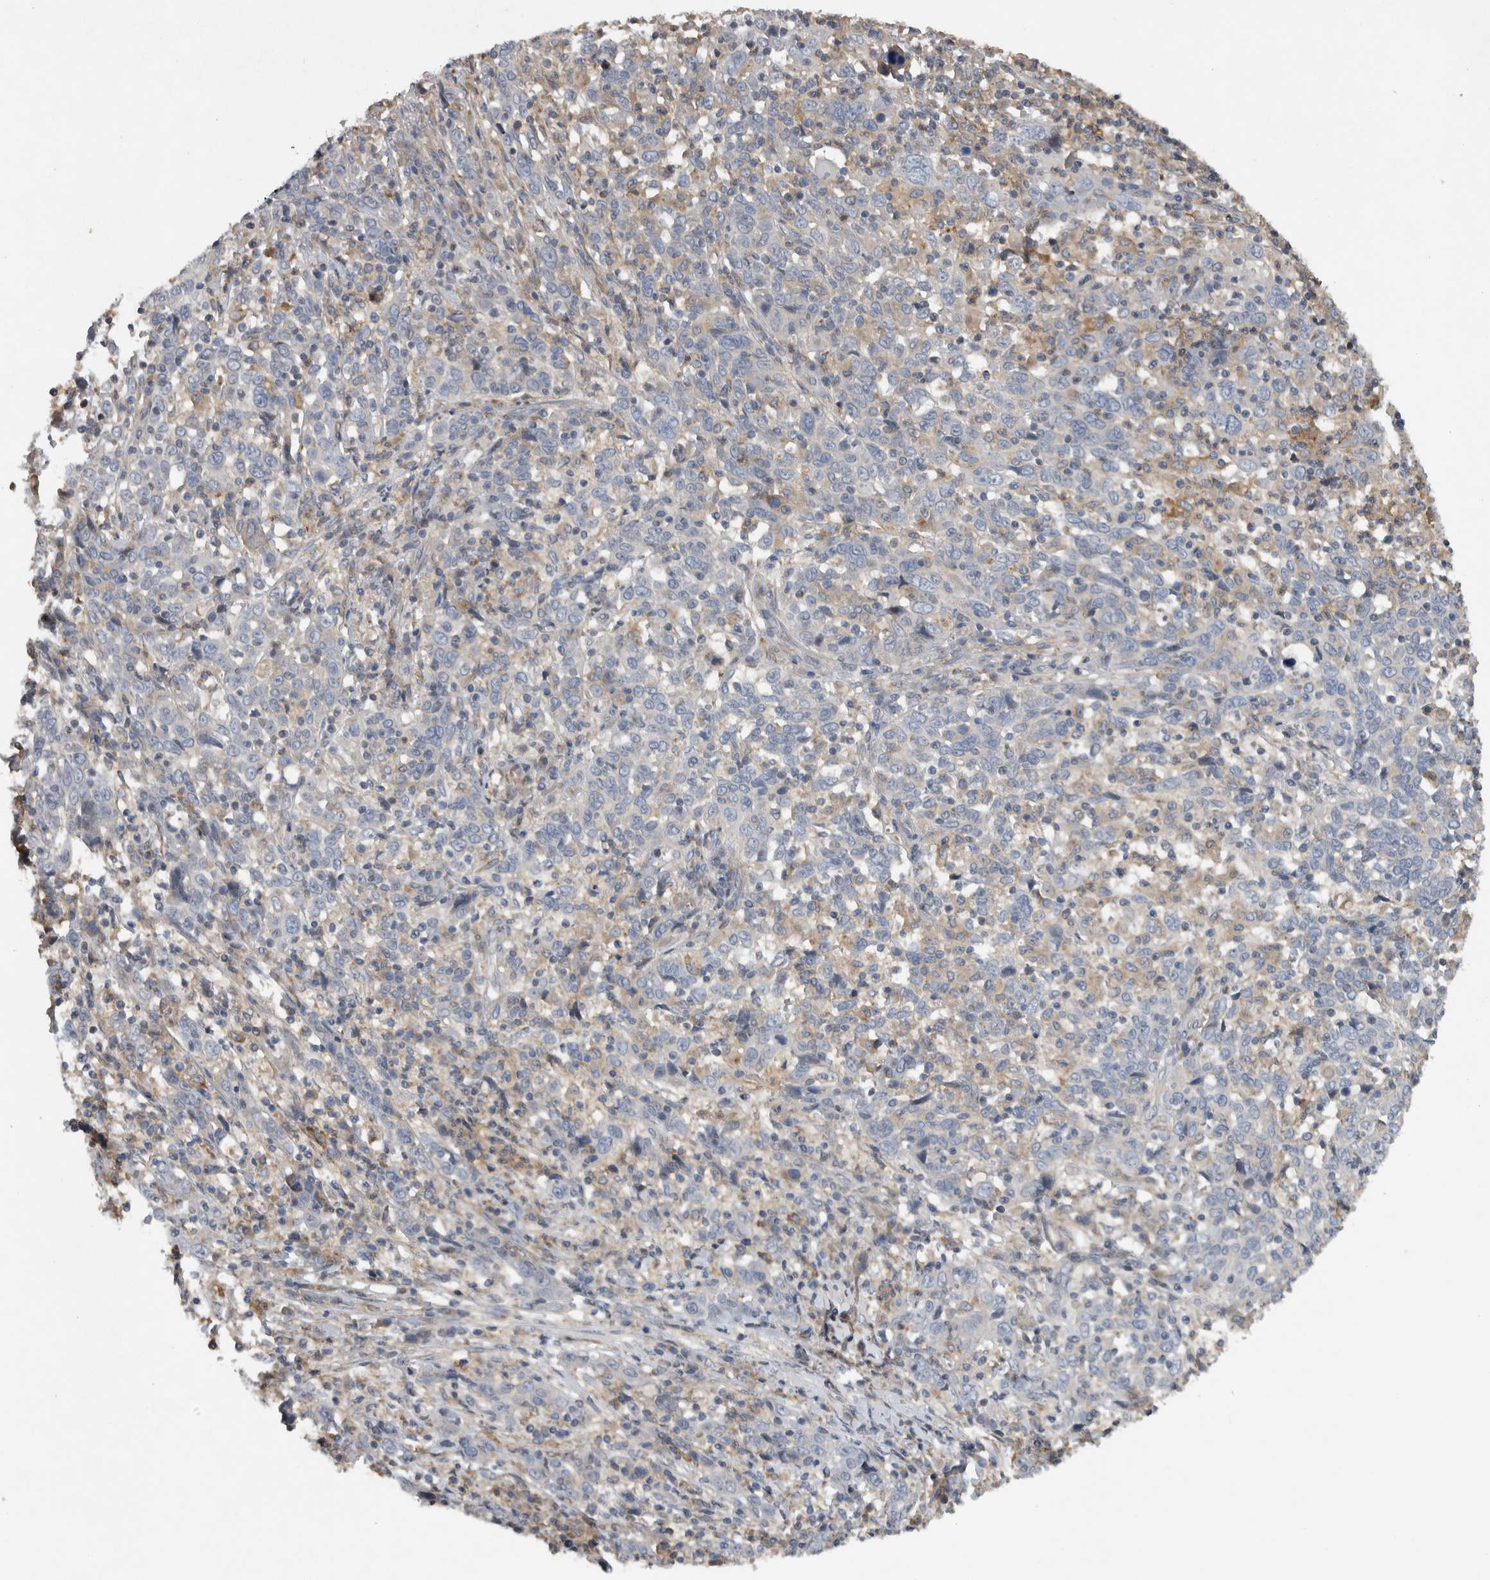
{"staining": {"intensity": "negative", "quantity": "none", "location": "none"}, "tissue": "cervical cancer", "cell_type": "Tumor cells", "image_type": "cancer", "snomed": [{"axis": "morphology", "description": "Squamous cell carcinoma, NOS"}, {"axis": "topography", "description": "Cervix"}], "caption": "Immunohistochemistry (IHC) micrograph of squamous cell carcinoma (cervical) stained for a protein (brown), which displays no positivity in tumor cells.", "gene": "NT5C2", "patient": {"sex": "female", "age": 46}}